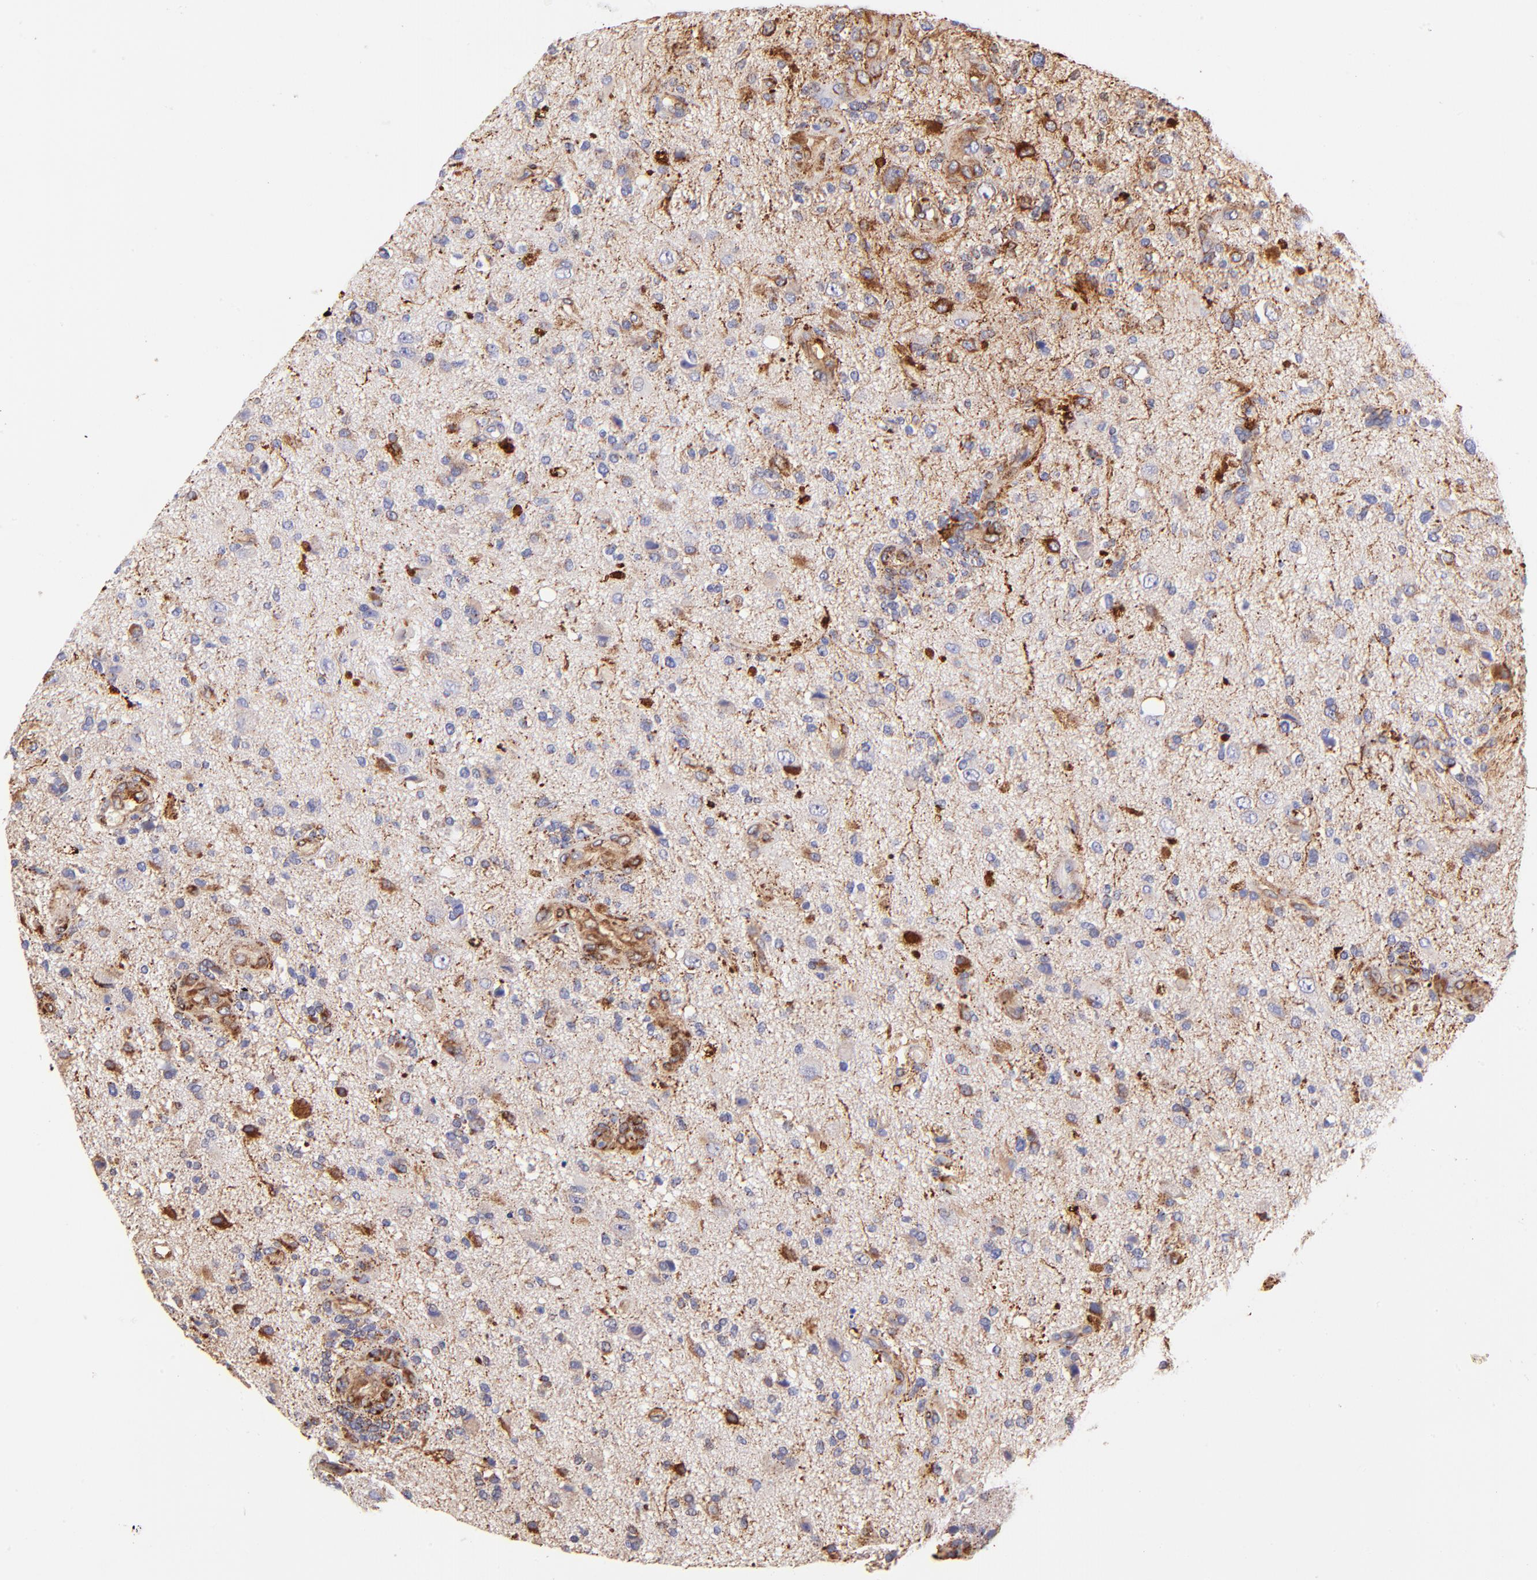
{"staining": {"intensity": "moderate", "quantity": ">75%", "location": "cytoplasmic/membranous"}, "tissue": "glioma", "cell_type": "Tumor cells", "image_type": "cancer", "snomed": [{"axis": "morphology", "description": "Normal tissue, NOS"}, {"axis": "morphology", "description": "Glioma, malignant, High grade"}, {"axis": "topography", "description": "Cerebral cortex"}], "caption": "Human glioma stained with a brown dye exhibits moderate cytoplasmic/membranous positive positivity in about >75% of tumor cells.", "gene": "SPARC", "patient": {"sex": "male", "age": 75}}